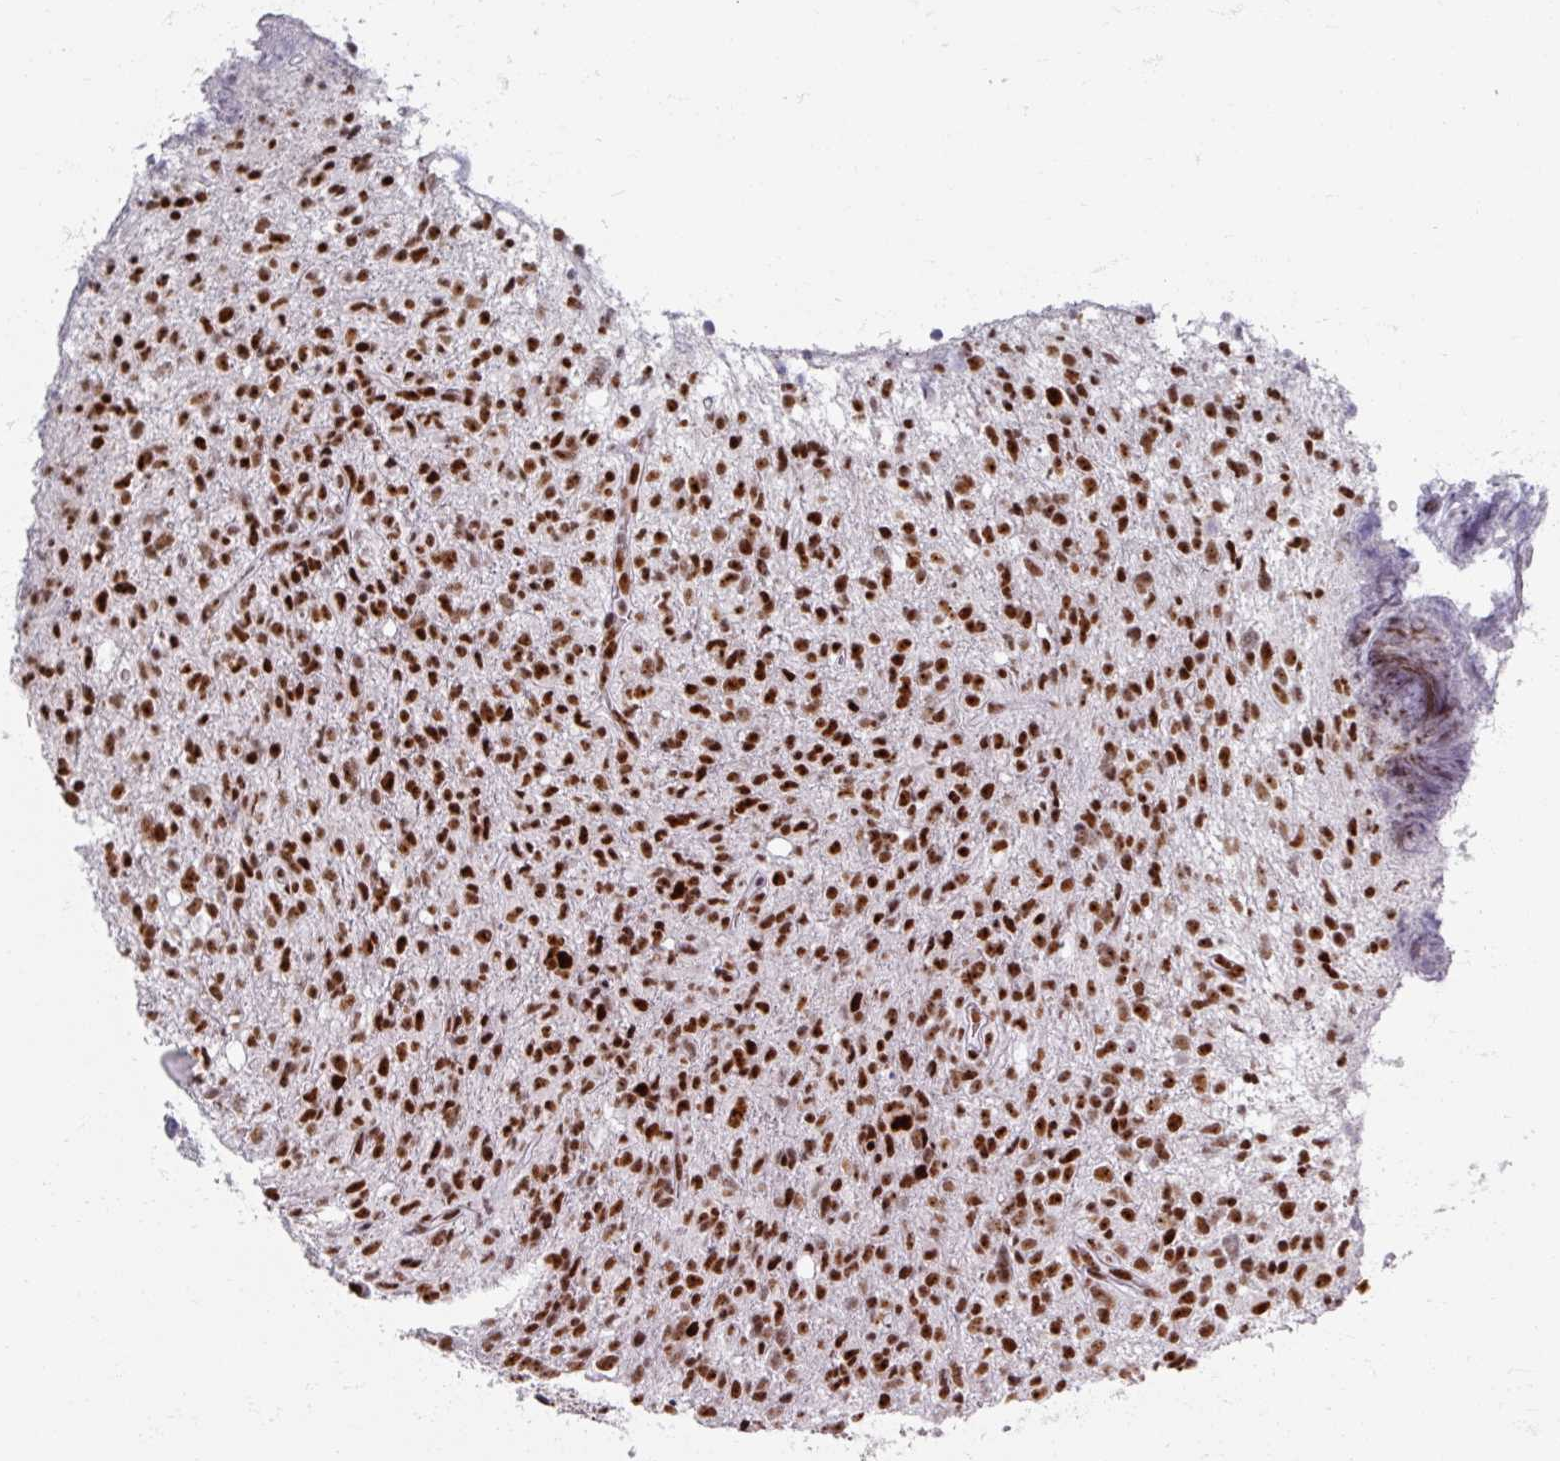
{"staining": {"intensity": "strong", "quantity": ">75%", "location": "nuclear"}, "tissue": "glioma", "cell_type": "Tumor cells", "image_type": "cancer", "snomed": [{"axis": "morphology", "description": "Glioma, malignant, High grade"}, {"axis": "topography", "description": "Brain"}], "caption": "The photomicrograph shows a brown stain indicating the presence of a protein in the nuclear of tumor cells in malignant glioma (high-grade).", "gene": "ADAR", "patient": {"sex": "female", "age": 57}}